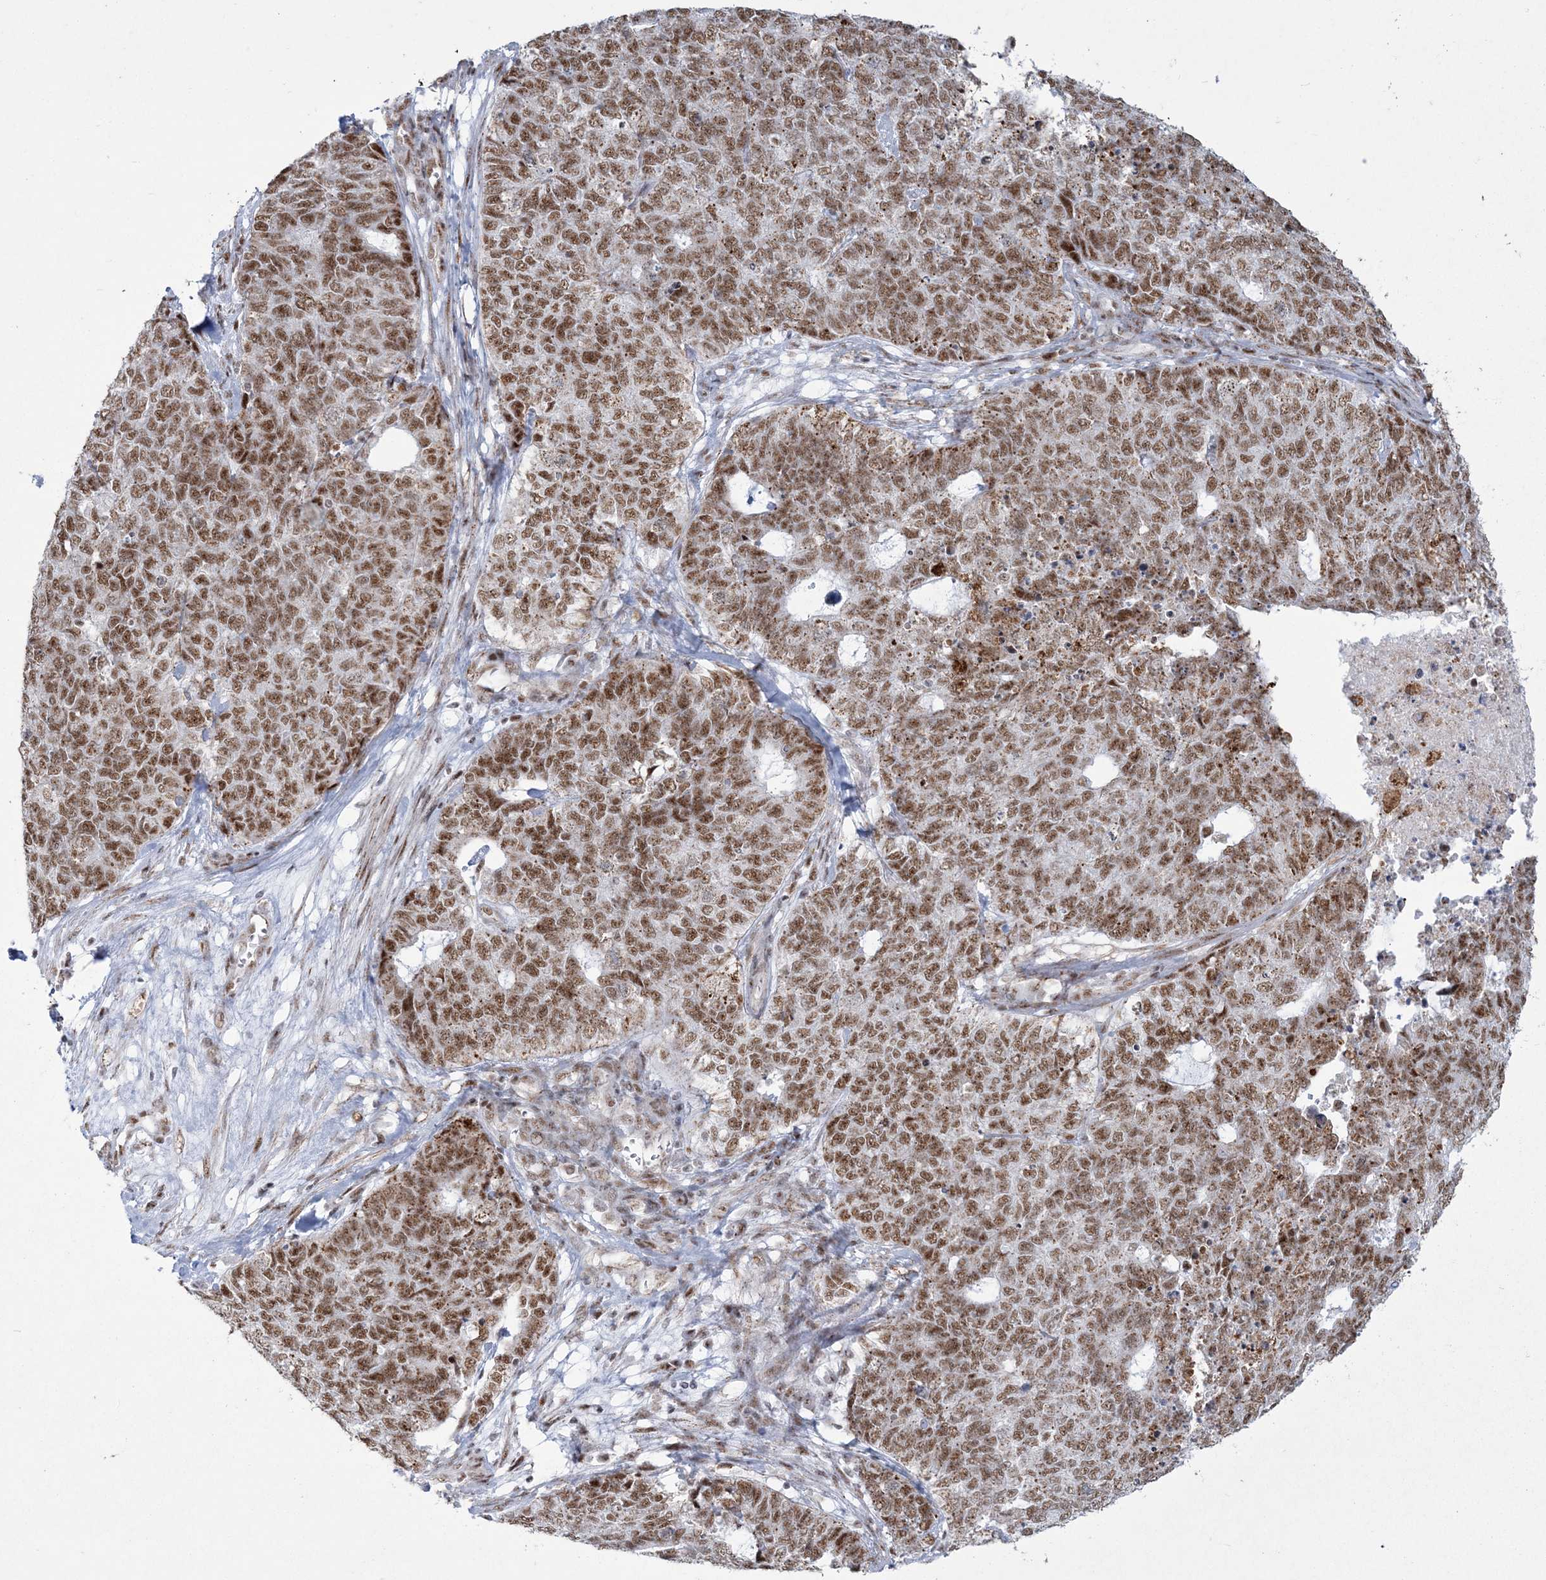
{"staining": {"intensity": "moderate", "quantity": ">75%", "location": "nuclear"}, "tissue": "cervical cancer", "cell_type": "Tumor cells", "image_type": "cancer", "snomed": [{"axis": "morphology", "description": "Squamous cell carcinoma, NOS"}, {"axis": "topography", "description": "Cervix"}], "caption": "A micrograph showing moderate nuclear positivity in approximately >75% of tumor cells in squamous cell carcinoma (cervical), as visualized by brown immunohistochemical staining.", "gene": "RBM17", "patient": {"sex": "female", "age": 63}}